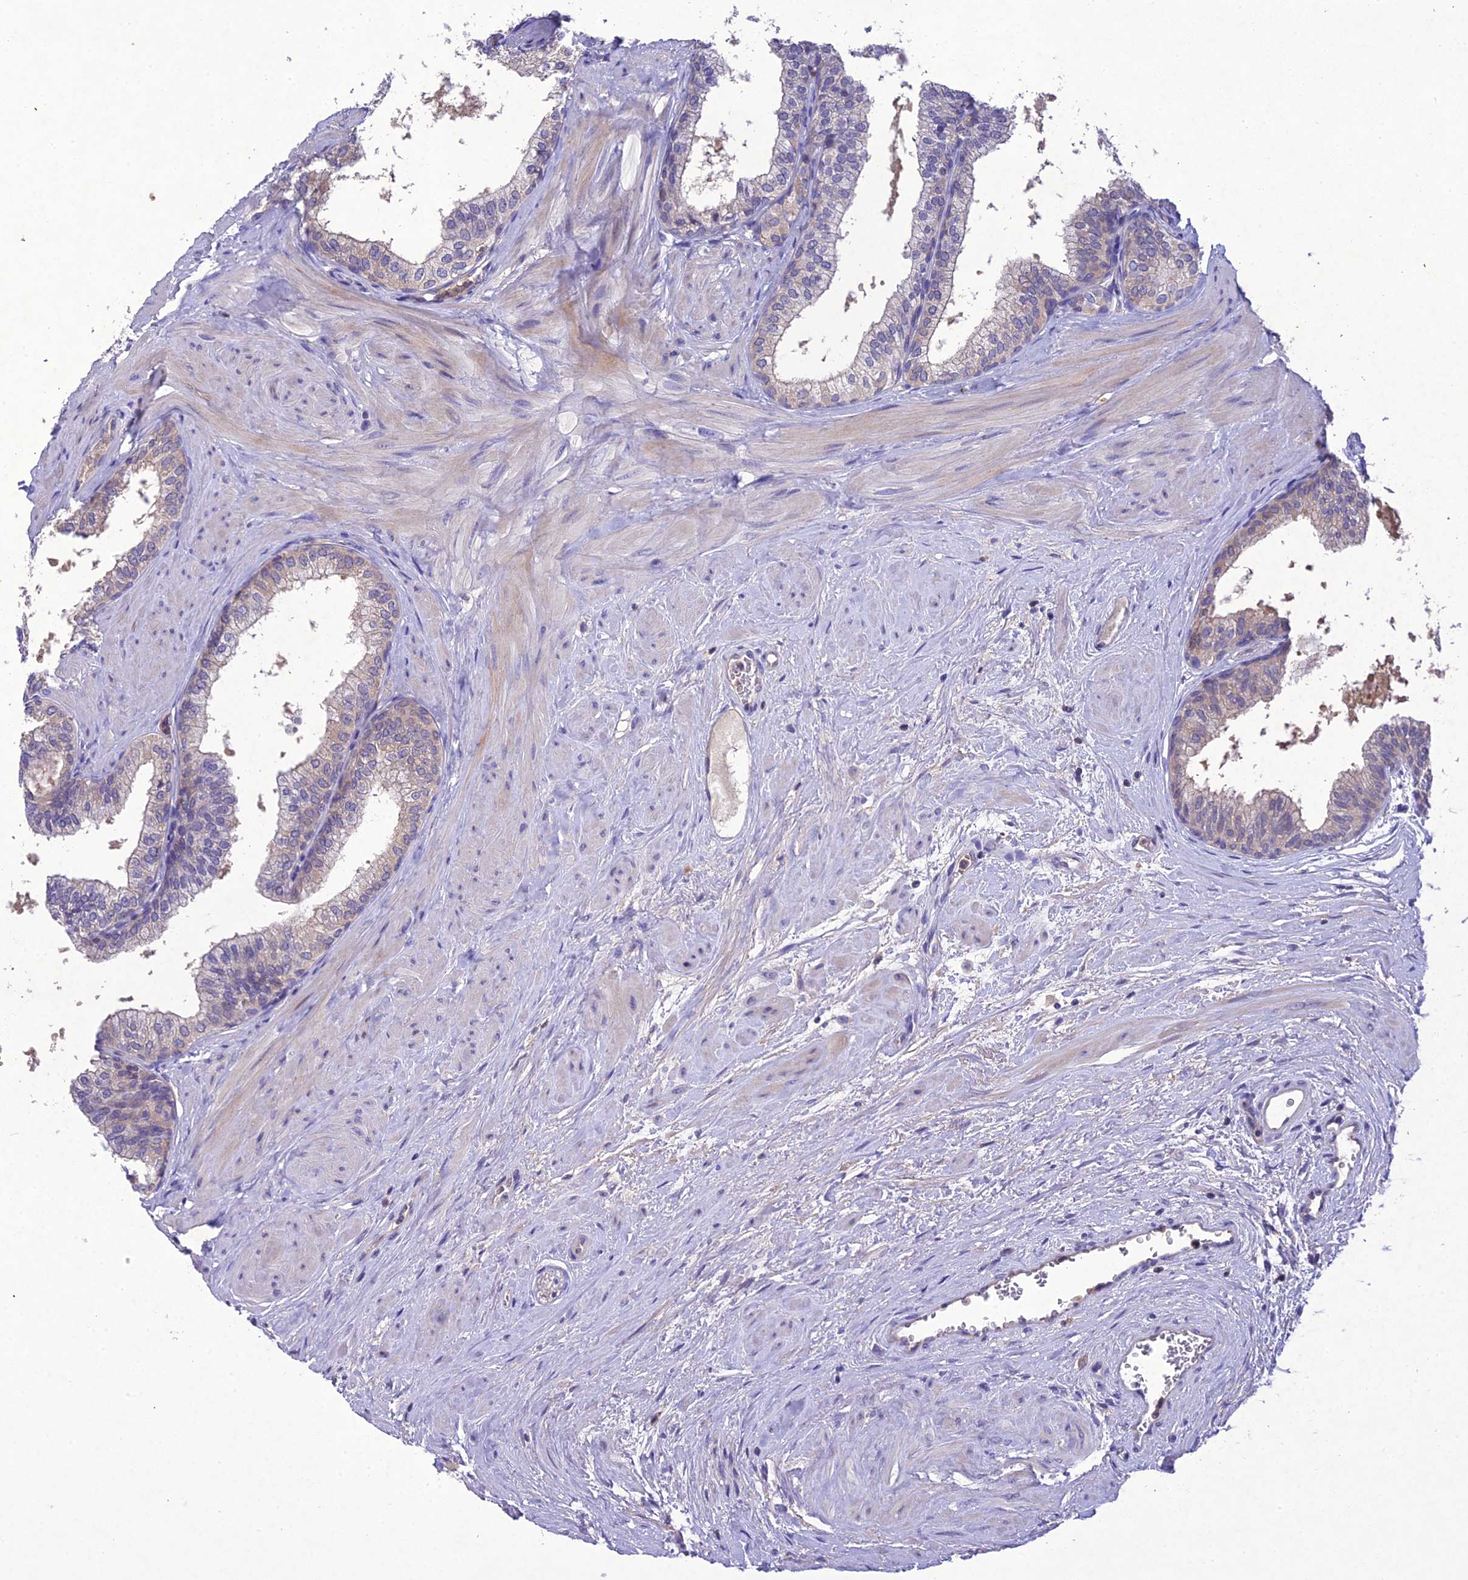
{"staining": {"intensity": "negative", "quantity": "none", "location": "none"}, "tissue": "prostate", "cell_type": "Glandular cells", "image_type": "normal", "snomed": [{"axis": "morphology", "description": "Normal tissue, NOS"}, {"axis": "topography", "description": "Prostate"}], "caption": "IHC photomicrograph of benign human prostate stained for a protein (brown), which exhibits no positivity in glandular cells. Nuclei are stained in blue.", "gene": "SNX24", "patient": {"sex": "male", "age": 60}}